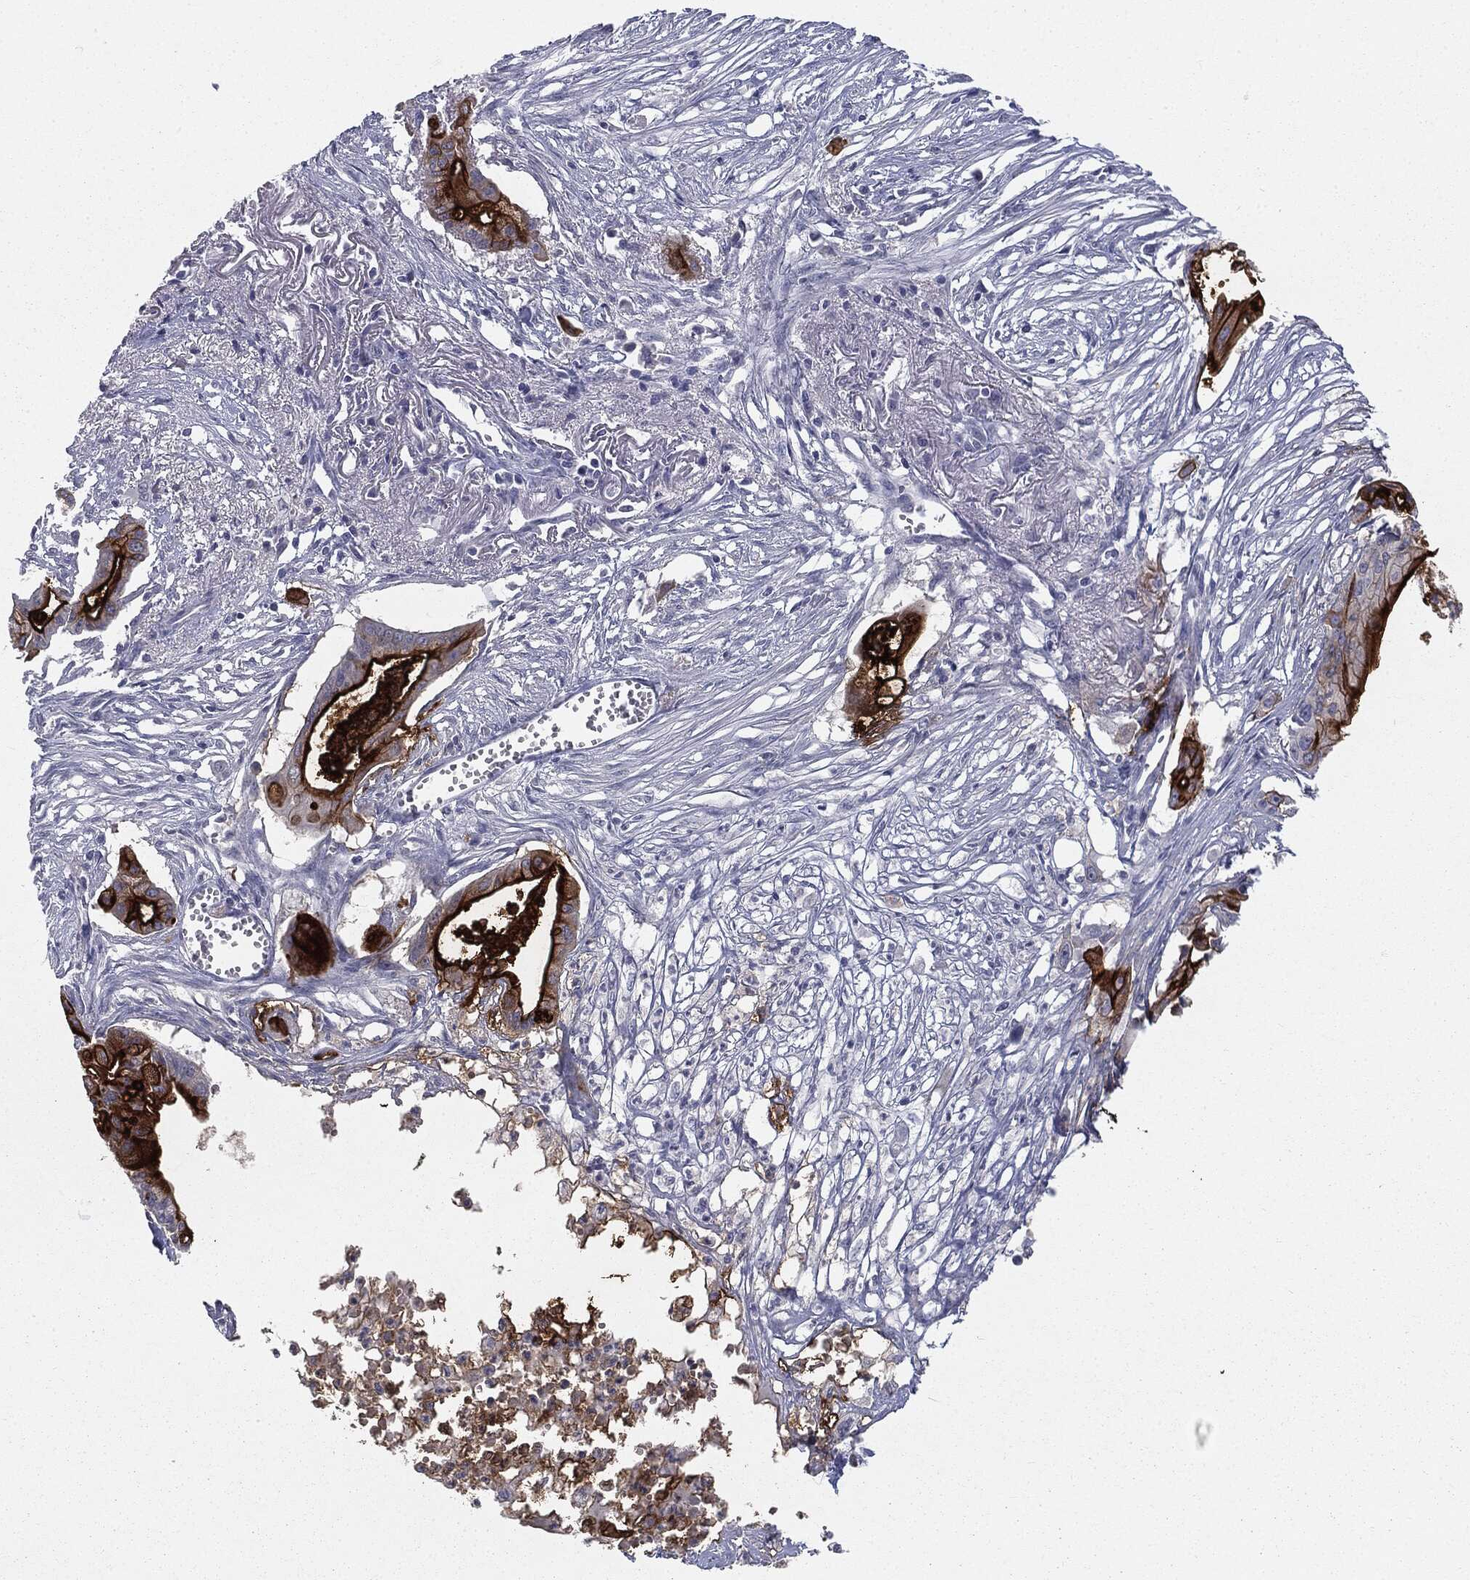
{"staining": {"intensity": "strong", "quantity": "25%-75%", "location": "cytoplasmic/membranous"}, "tissue": "pancreatic cancer", "cell_type": "Tumor cells", "image_type": "cancer", "snomed": [{"axis": "morphology", "description": "Normal tissue, NOS"}, {"axis": "morphology", "description": "Adenocarcinoma, NOS"}, {"axis": "topography", "description": "Pancreas"}], "caption": "Tumor cells show strong cytoplasmic/membranous expression in approximately 25%-75% of cells in adenocarcinoma (pancreatic). Using DAB (brown) and hematoxylin (blue) stains, captured at high magnification using brightfield microscopy.", "gene": "MUC1", "patient": {"sex": "female", "age": 58}}